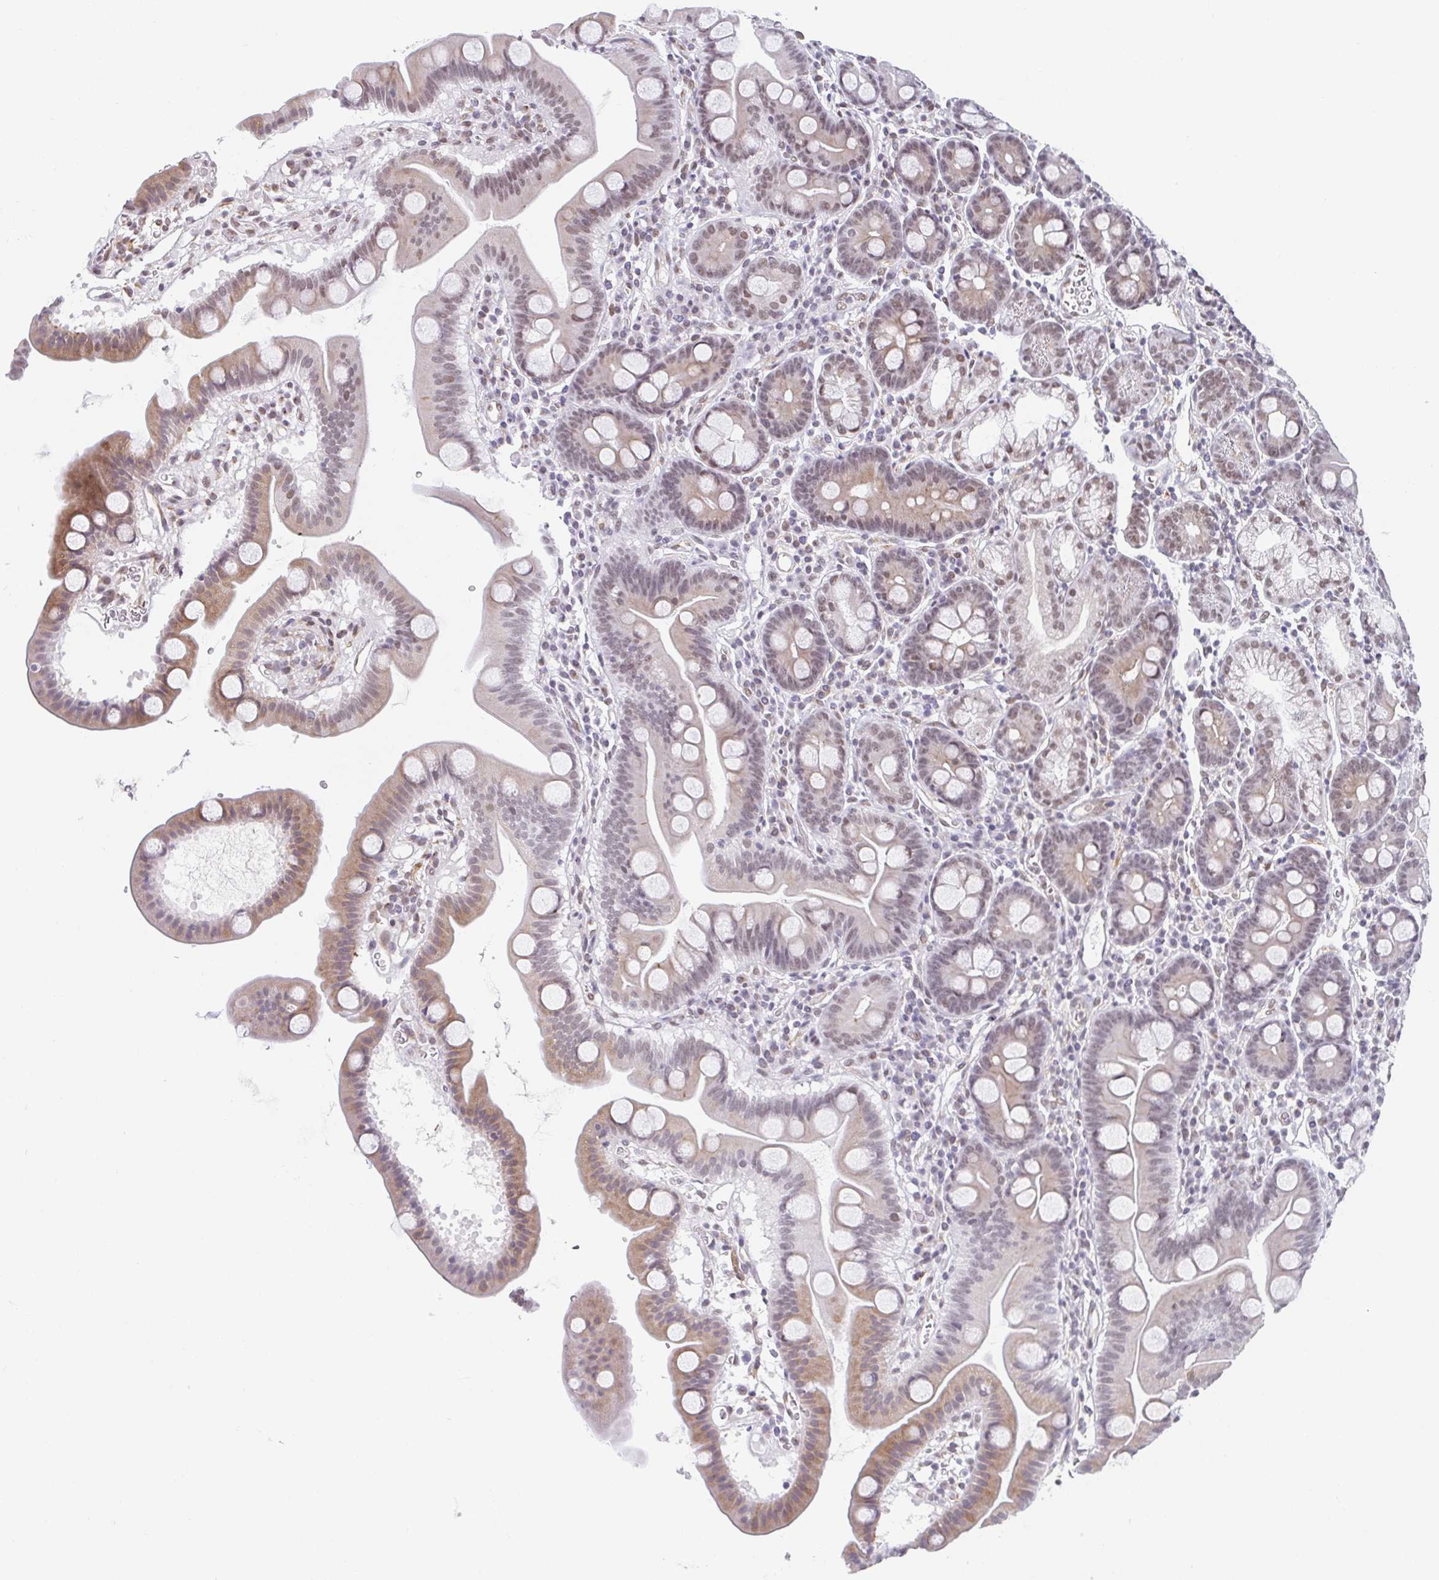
{"staining": {"intensity": "moderate", "quantity": ">75%", "location": "cytoplasmic/membranous,nuclear"}, "tissue": "duodenum", "cell_type": "Glandular cells", "image_type": "normal", "snomed": [{"axis": "morphology", "description": "Normal tissue, NOS"}, {"axis": "topography", "description": "Duodenum"}], "caption": "Human duodenum stained with a brown dye displays moderate cytoplasmic/membranous,nuclear positive positivity in about >75% of glandular cells.", "gene": "SLC7A10", "patient": {"sex": "male", "age": 59}}